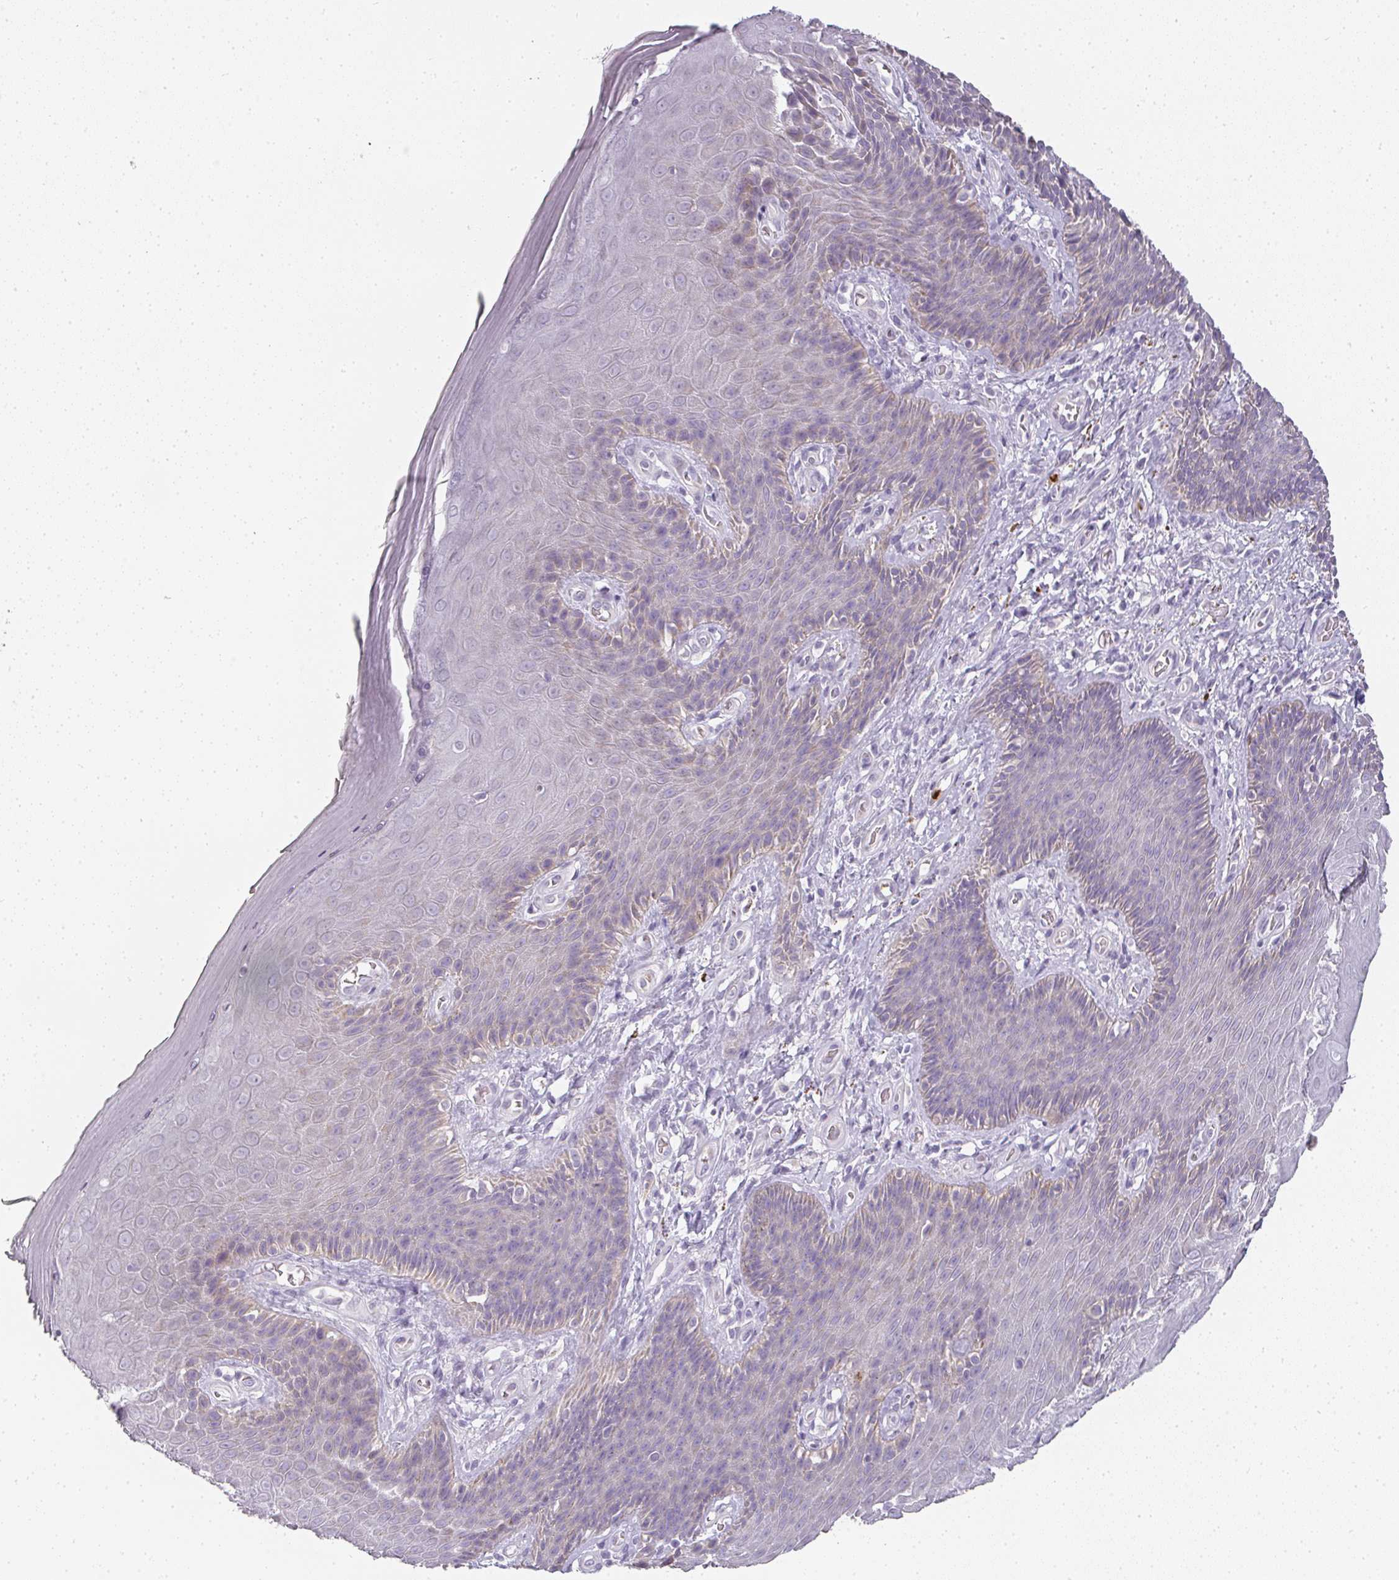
{"staining": {"intensity": "negative", "quantity": "none", "location": "none"}, "tissue": "skin", "cell_type": "Epidermal cells", "image_type": "normal", "snomed": [{"axis": "morphology", "description": "Normal tissue, NOS"}, {"axis": "topography", "description": "Anal"}, {"axis": "topography", "description": "Peripheral nerve tissue"}], "caption": "Immunohistochemical staining of normal skin shows no significant expression in epidermal cells. (DAB immunohistochemistry (IHC), high magnification).", "gene": "CAMP", "patient": {"sex": "male", "age": 53}}